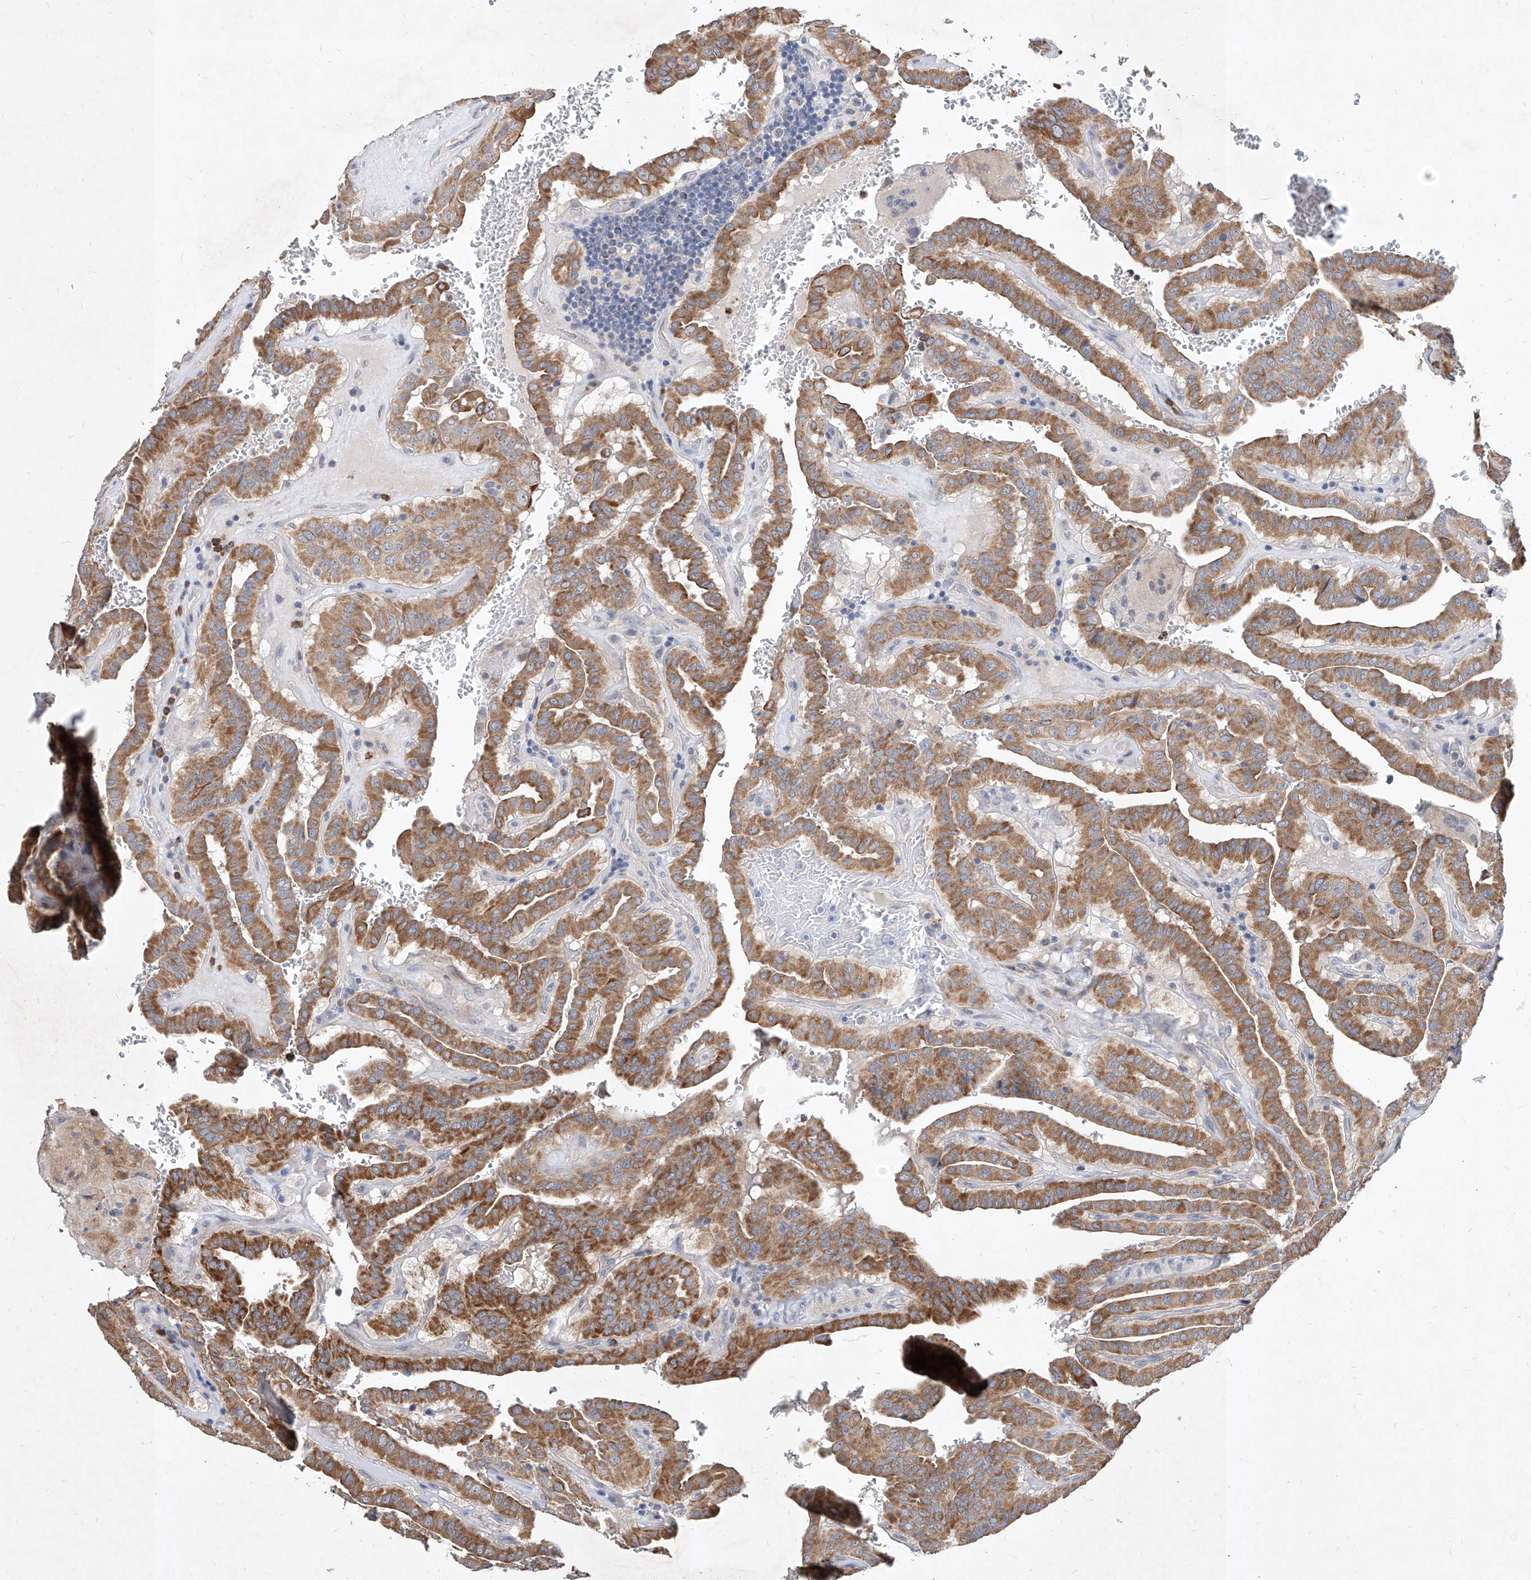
{"staining": {"intensity": "moderate", "quantity": ">75%", "location": "cytoplasmic/membranous"}, "tissue": "thyroid cancer", "cell_type": "Tumor cells", "image_type": "cancer", "snomed": [{"axis": "morphology", "description": "Papillary adenocarcinoma, NOS"}, {"axis": "topography", "description": "Thyroid gland"}], "caption": "Thyroid cancer tissue reveals moderate cytoplasmic/membranous positivity in approximately >75% of tumor cells", "gene": "MFSD4B", "patient": {"sex": "male", "age": 77}}